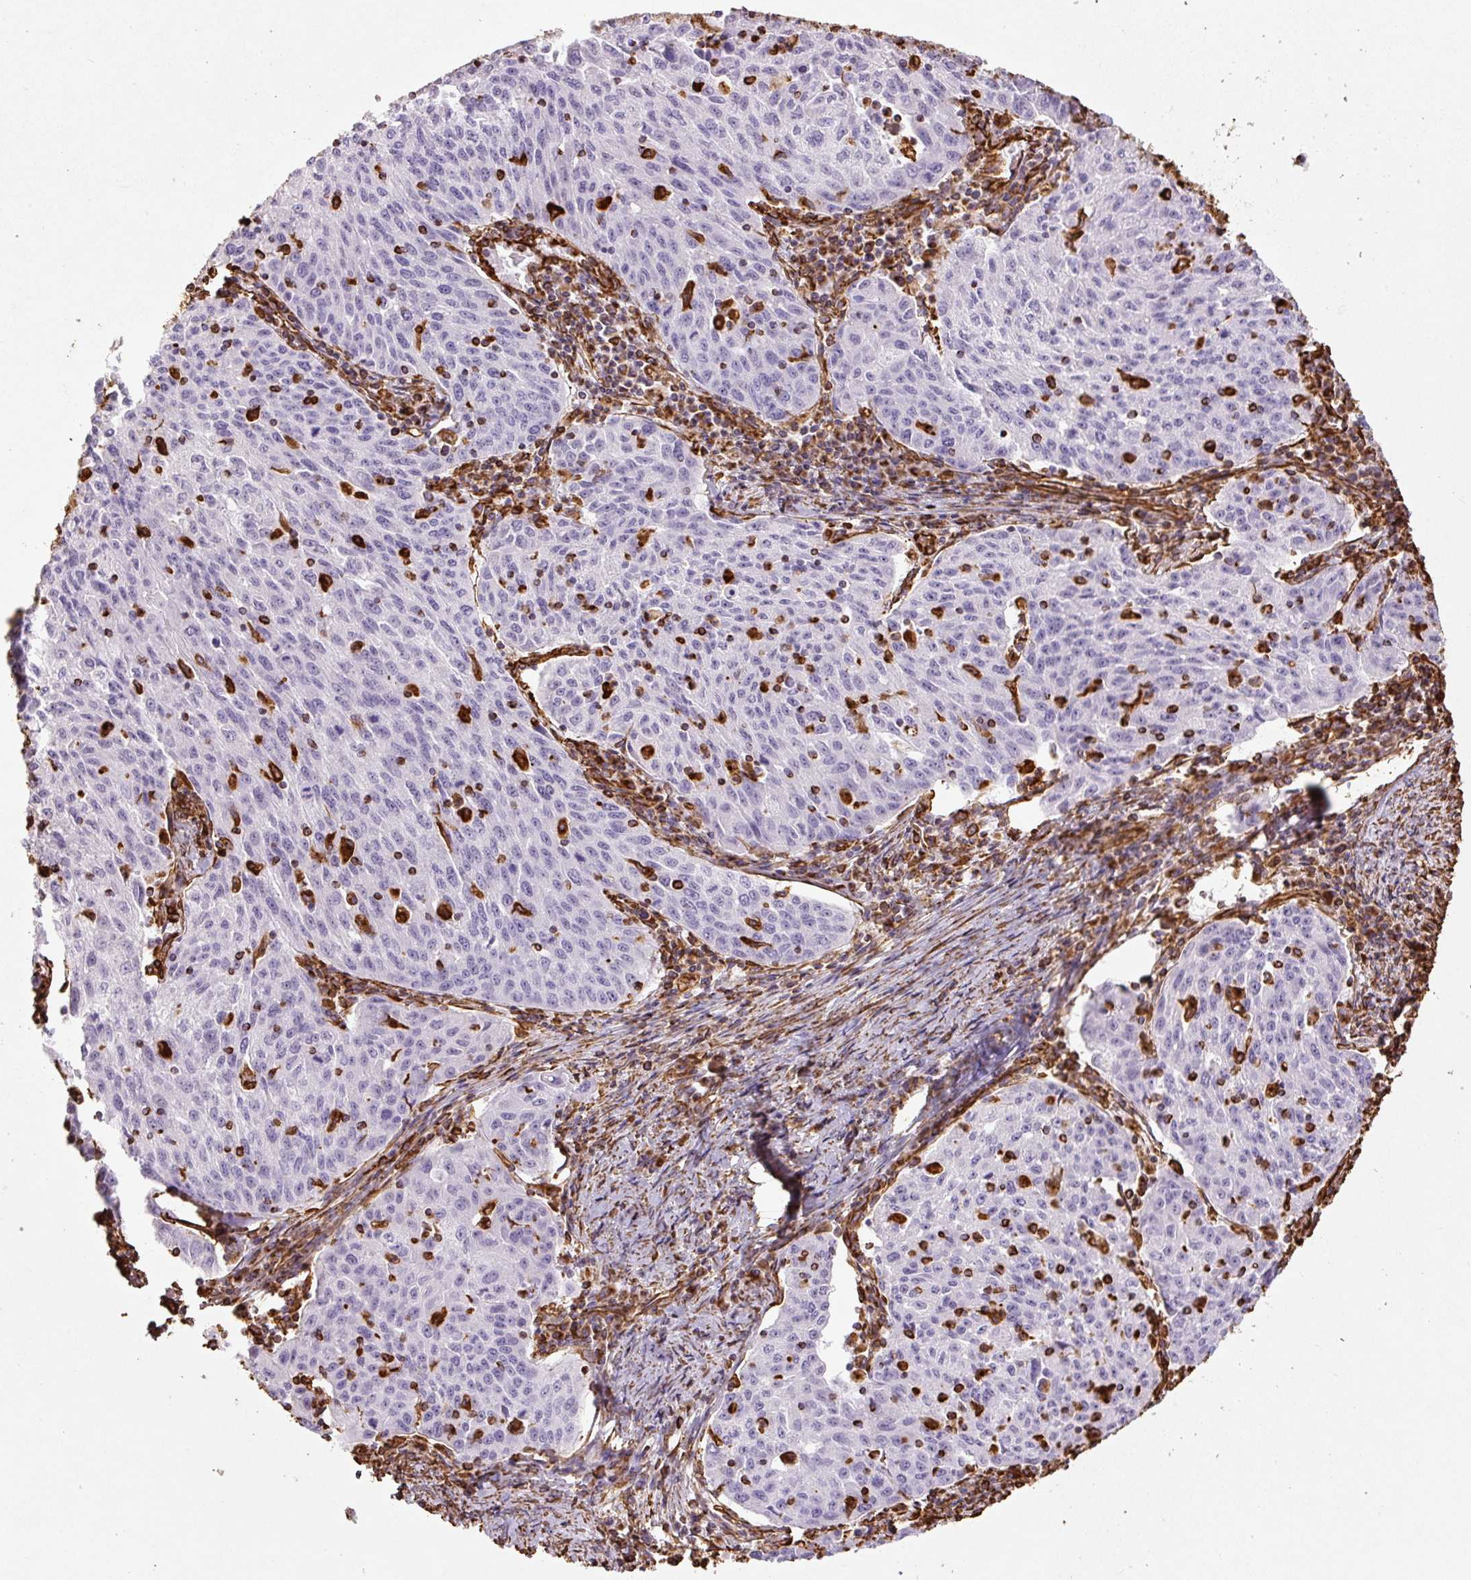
{"staining": {"intensity": "negative", "quantity": "none", "location": "none"}, "tissue": "lung cancer", "cell_type": "Tumor cells", "image_type": "cancer", "snomed": [{"axis": "morphology", "description": "Squamous cell carcinoma, NOS"}, {"axis": "morphology", "description": "Squamous cell carcinoma, metastatic, NOS"}, {"axis": "topography", "description": "Bronchus"}, {"axis": "topography", "description": "Lung"}], "caption": "An IHC micrograph of lung cancer is shown. There is no staining in tumor cells of lung cancer. (Immunohistochemistry (ihc), brightfield microscopy, high magnification).", "gene": "VIM", "patient": {"sex": "male", "age": 62}}